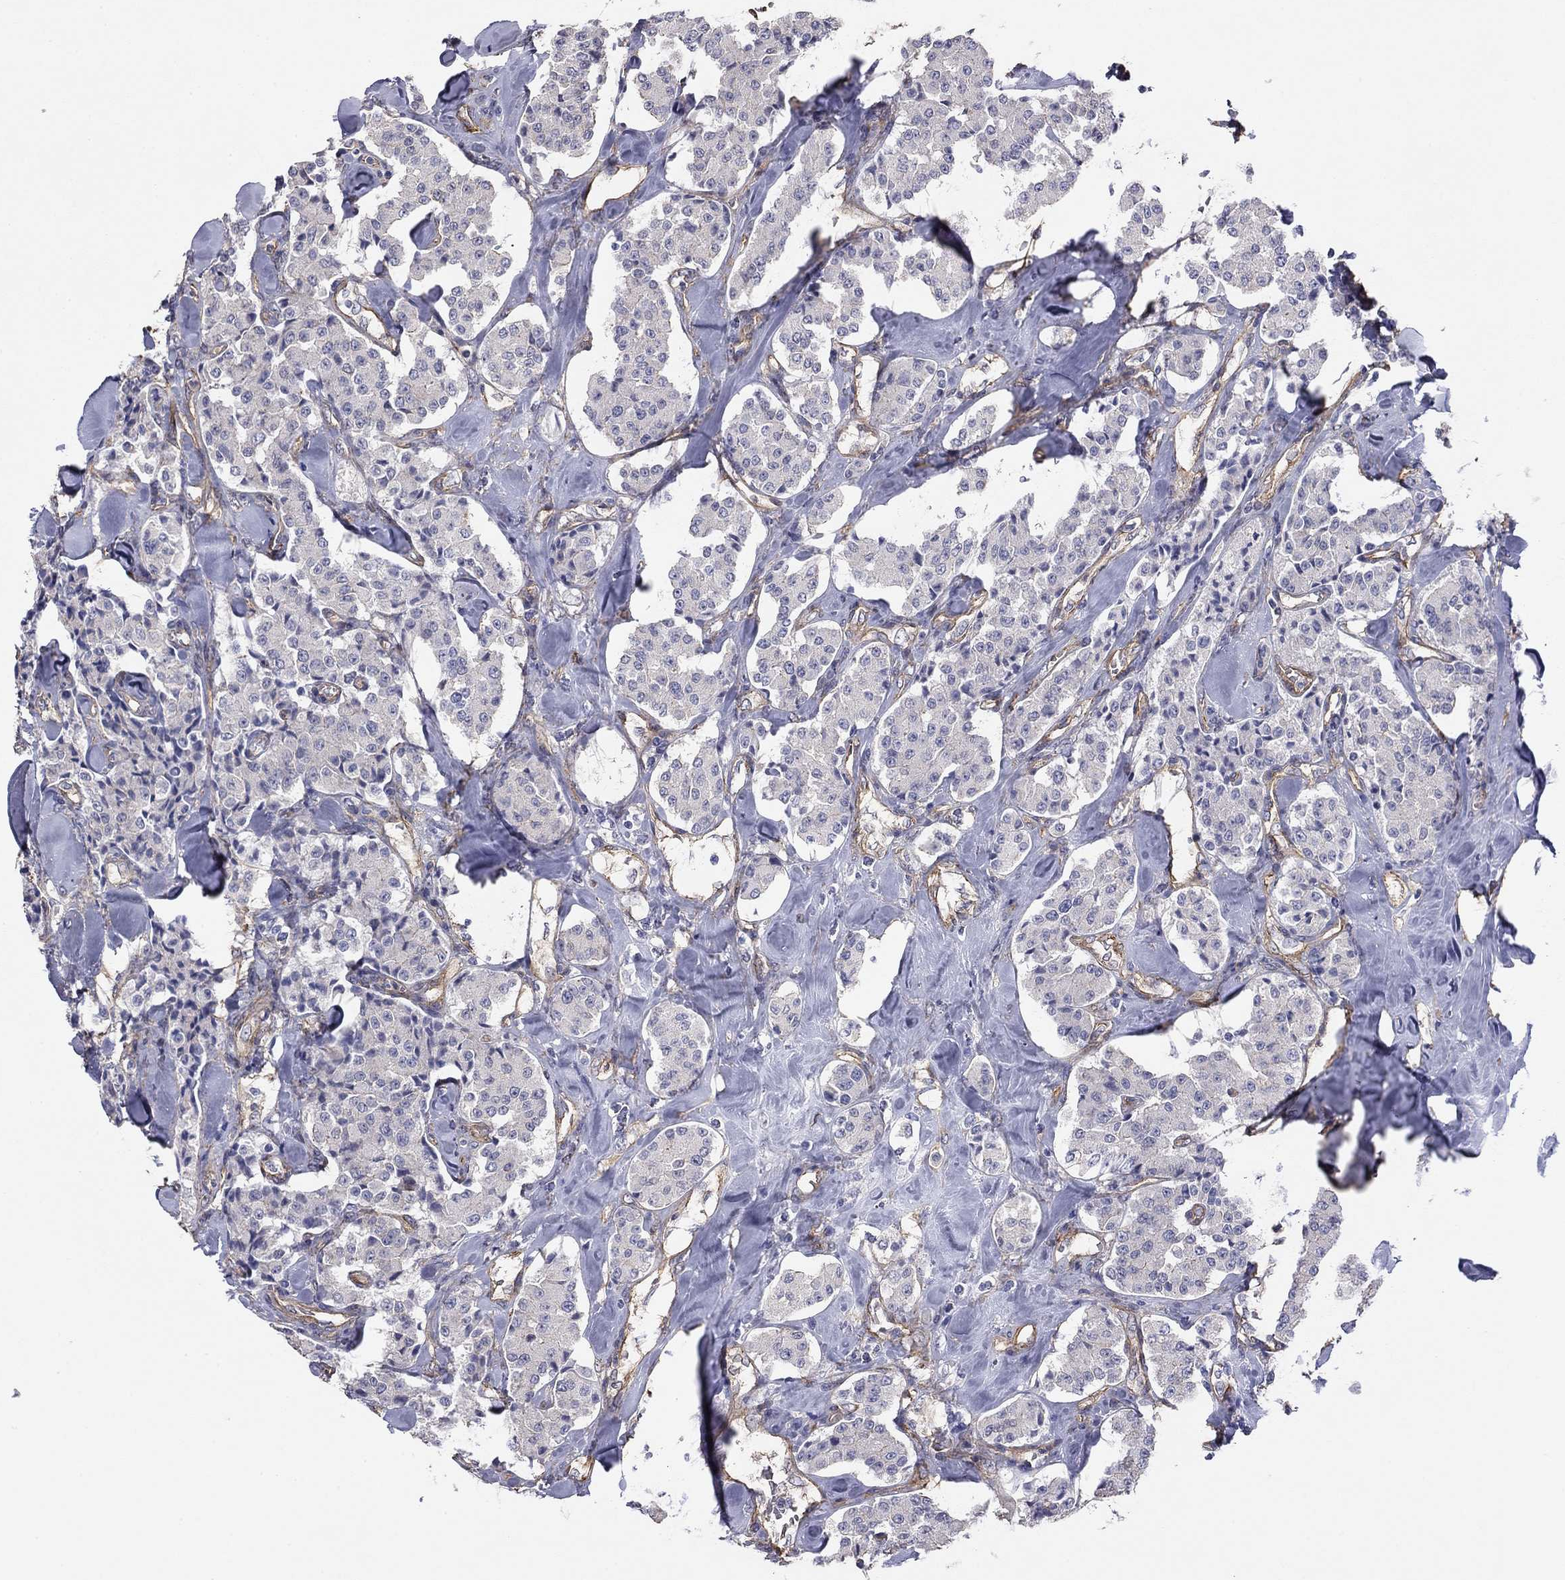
{"staining": {"intensity": "negative", "quantity": "none", "location": "none"}, "tissue": "carcinoid", "cell_type": "Tumor cells", "image_type": "cancer", "snomed": [{"axis": "morphology", "description": "Carcinoid, malignant, NOS"}, {"axis": "topography", "description": "Pancreas"}], "caption": "This is a photomicrograph of IHC staining of carcinoid (malignant), which shows no positivity in tumor cells.", "gene": "TCHH", "patient": {"sex": "male", "age": 41}}